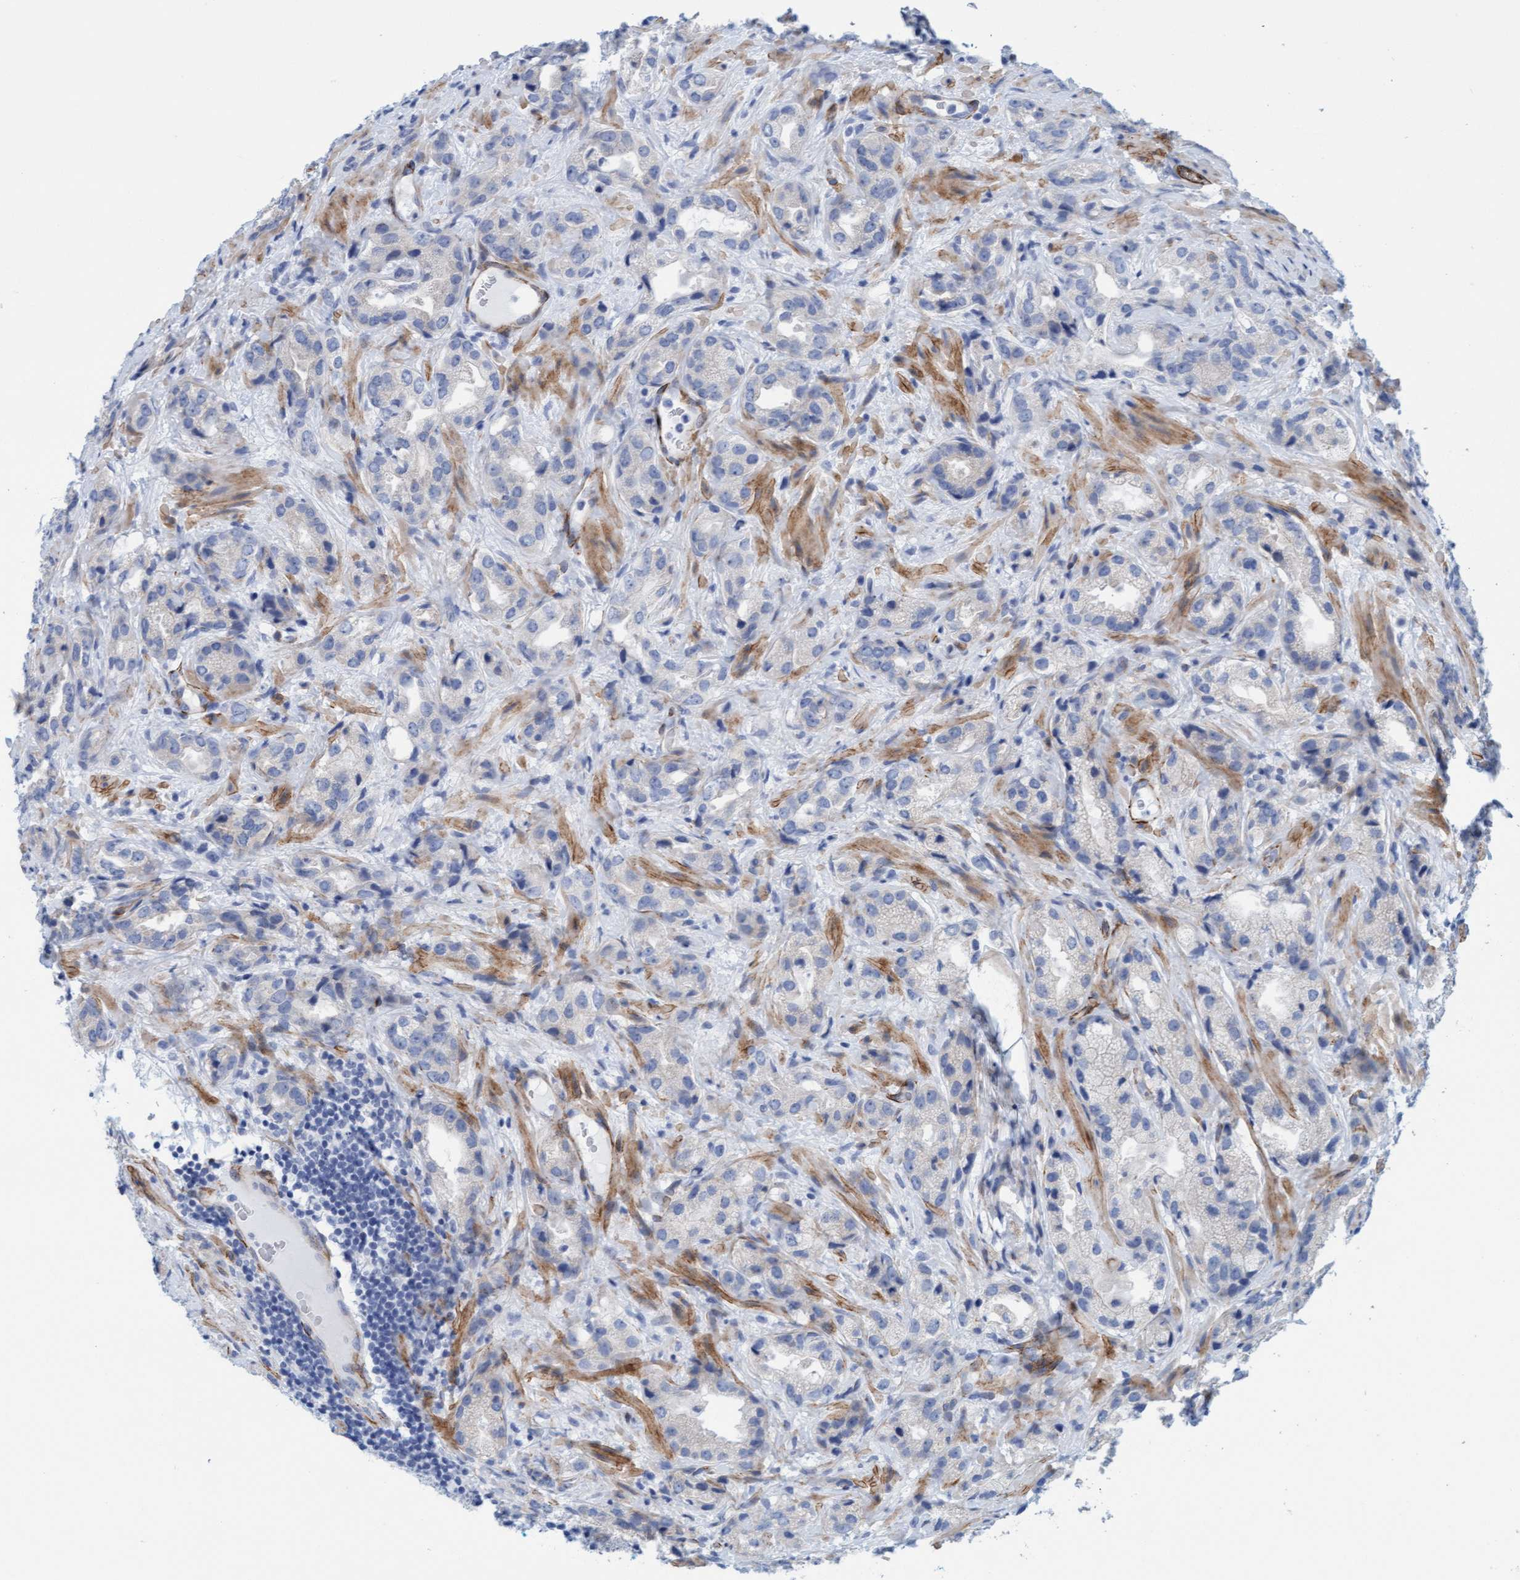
{"staining": {"intensity": "negative", "quantity": "none", "location": "none"}, "tissue": "prostate cancer", "cell_type": "Tumor cells", "image_type": "cancer", "snomed": [{"axis": "morphology", "description": "Adenocarcinoma, High grade"}, {"axis": "topography", "description": "Prostate"}], "caption": "Tumor cells are negative for brown protein staining in high-grade adenocarcinoma (prostate).", "gene": "MTFR1", "patient": {"sex": "male", "age": 63}}